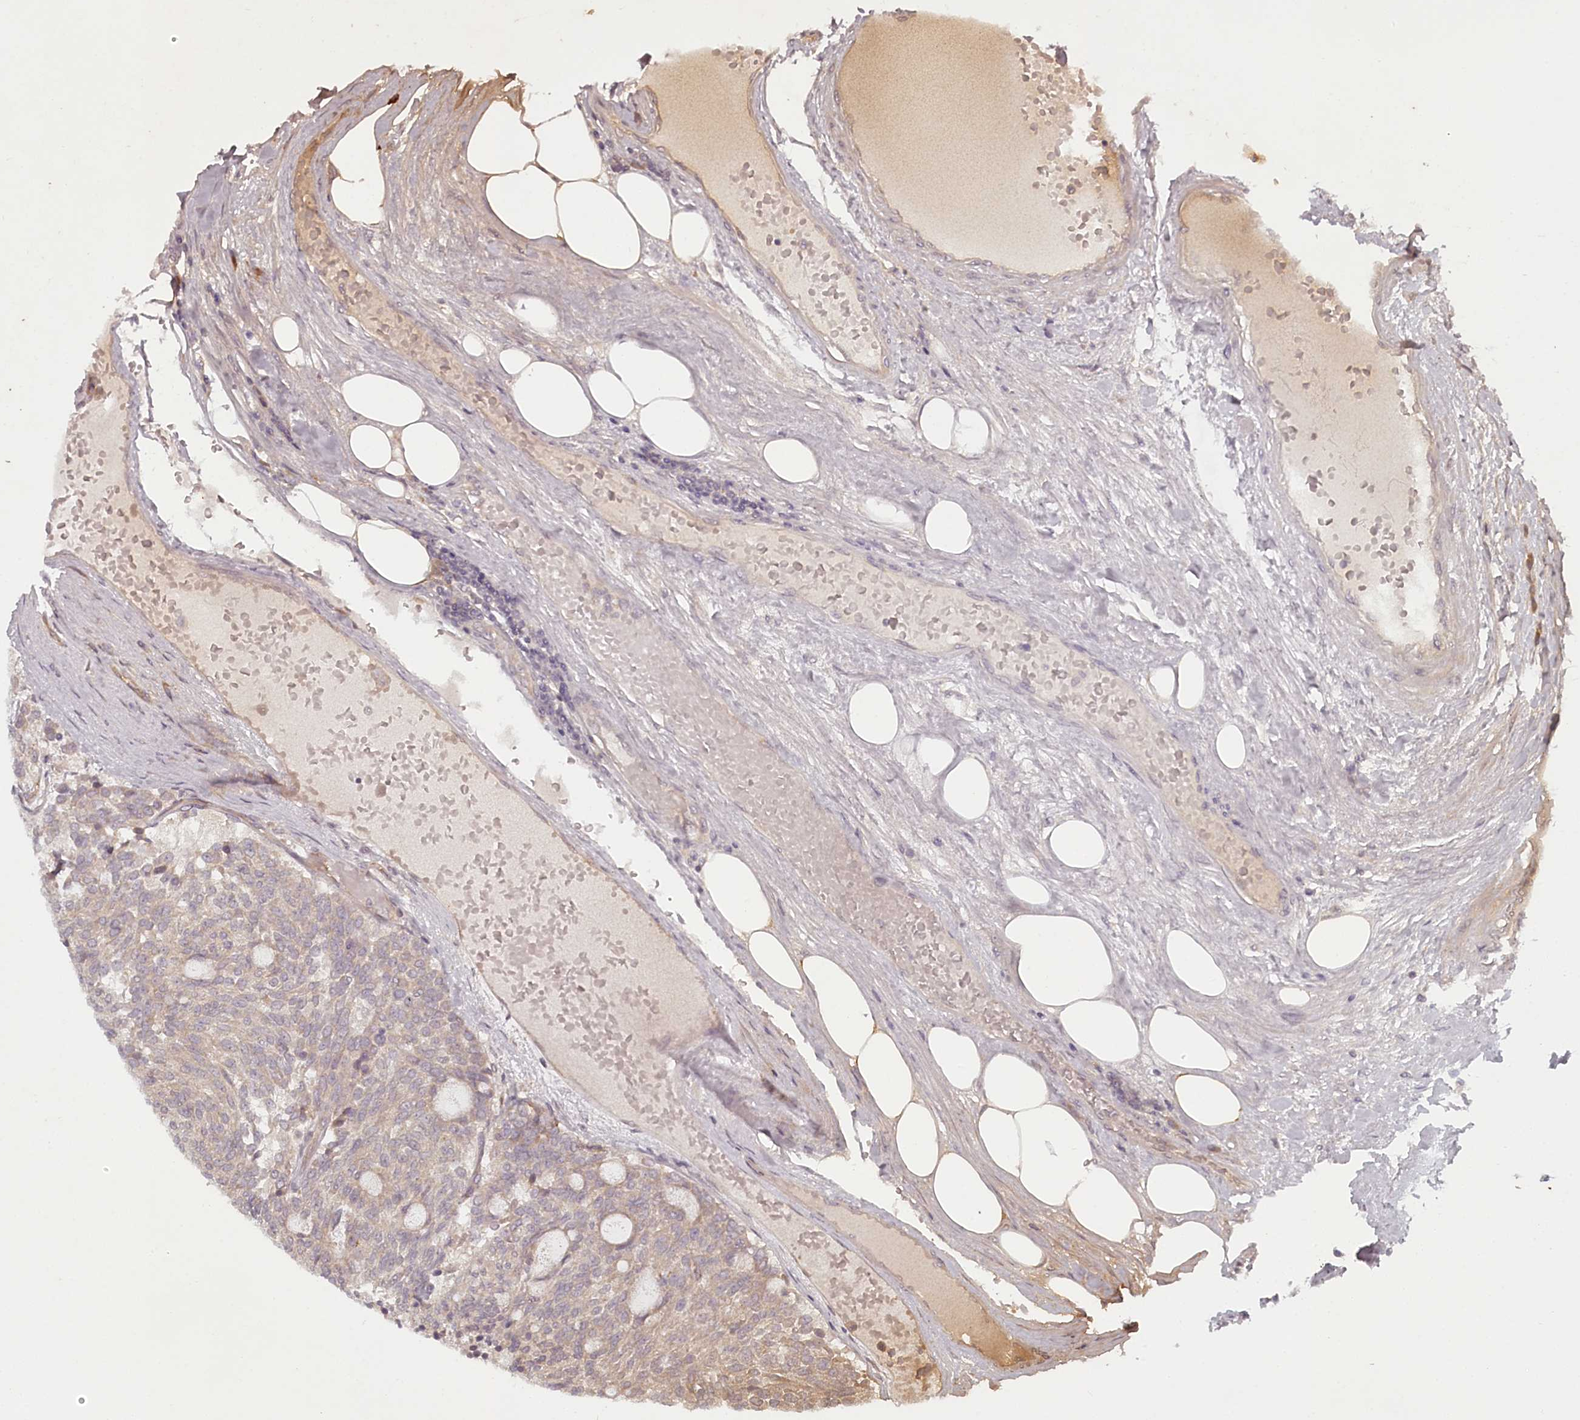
{"staining": {"intensity": "weak", "quantity": "<25%", "location": "cytoplasmic/membranous"}, "tissue": "carcinoid", "cell_type": "Tumor cells", "image_type": "cancer", "snomed": [{"axis": "morphology", "description": "Carcinoid, malignant, NOS"}, {"axis": "topography", "description": "Pancreas"}], "caption": "There is no significant expression in tumor cells of carcinoid.", "gene": "TMIE", "patient": {"sex": "female", "age": 54}}